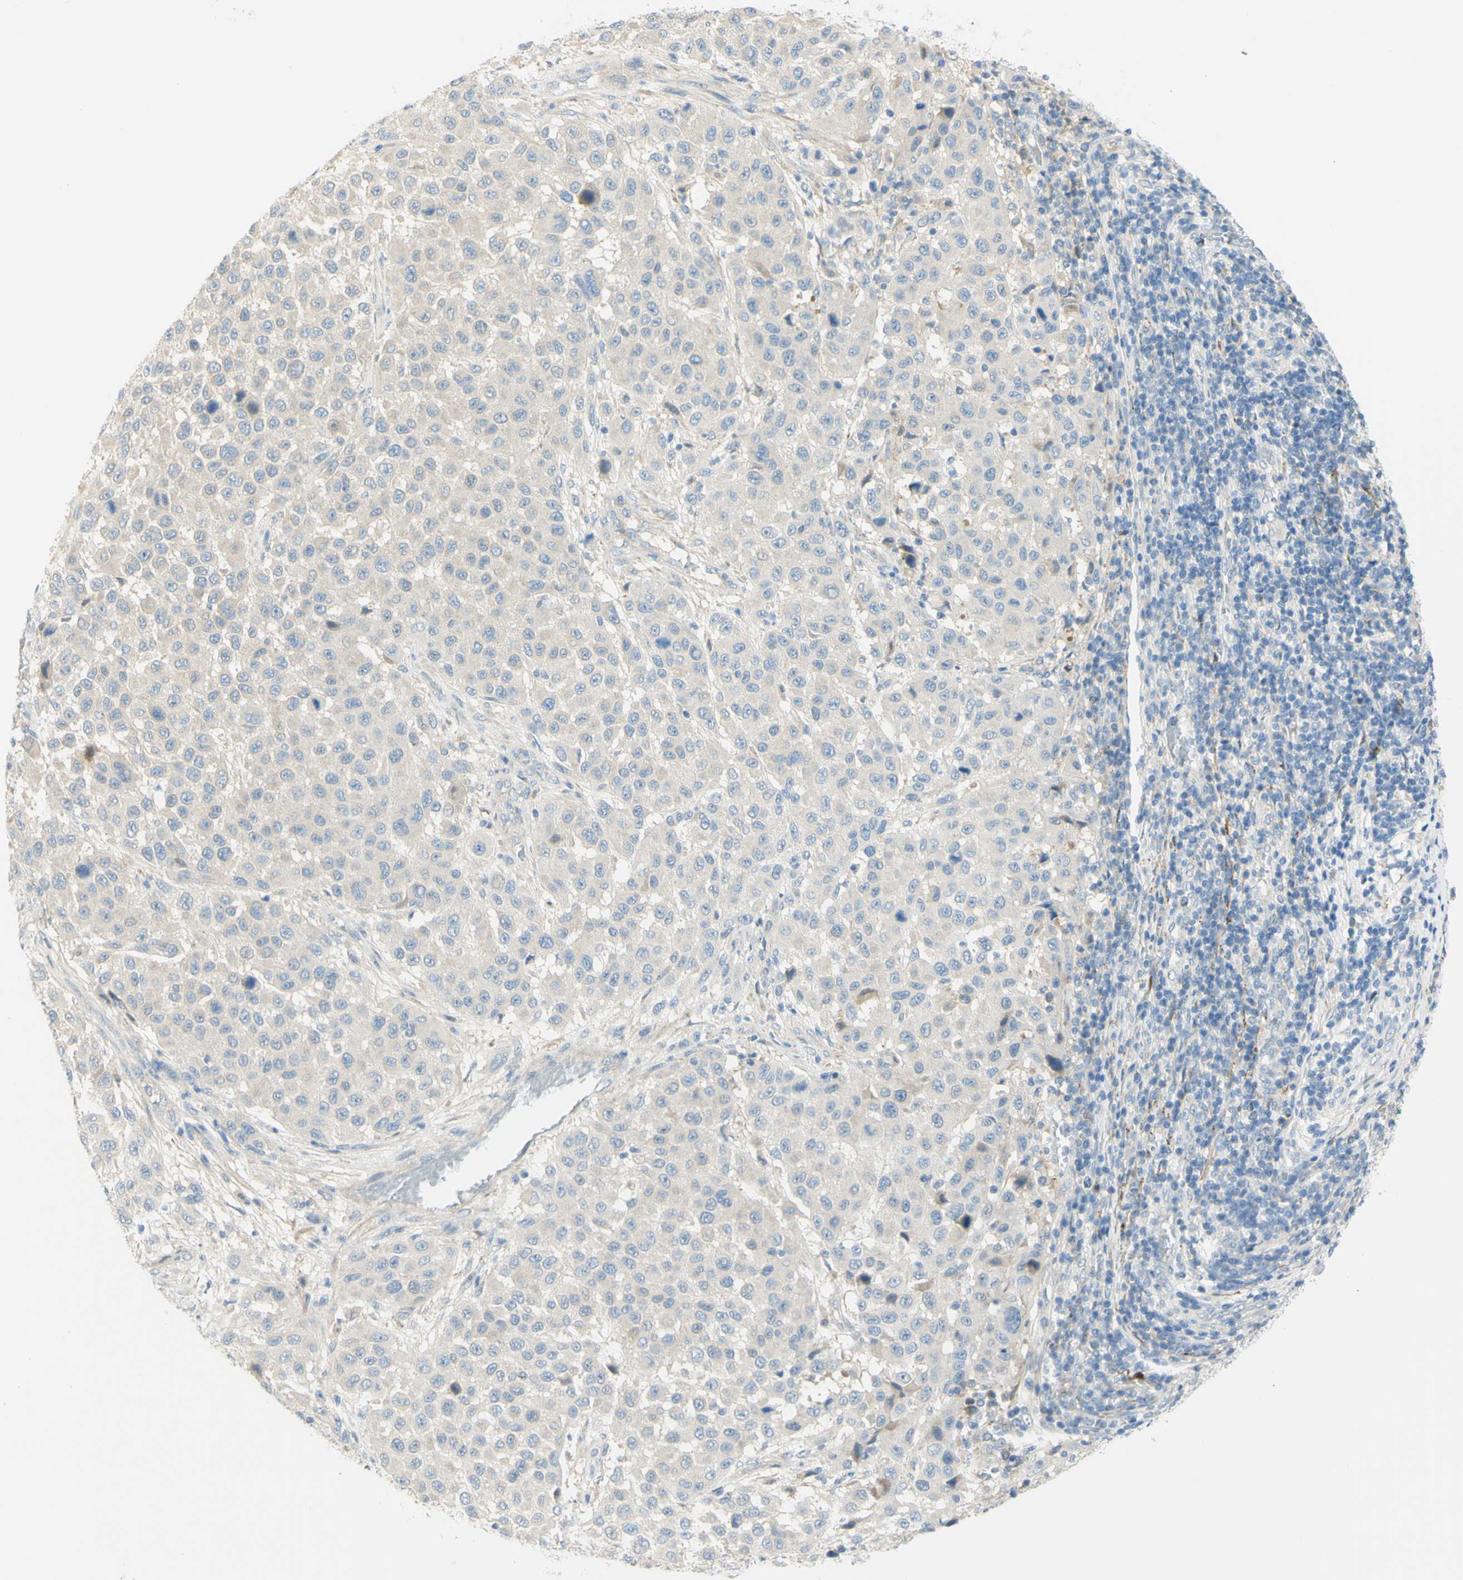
{"staining": {"intensity": "negative", "quantity": "none", "location": "none"}, "tissue": "melanoma", "cell_type": "Tumor cells", "image_type": "cancer", "snomed": [{"axis": "morphology", "description": "Malignant melanoma, Metastatic site"}, {"axis": "topography", "description": "Lymph node"}], "caption": "Immunohistochemistry of melanoma displays no positivity in tumor cells.", "gene": "GCNT3", "patient": {"sex": "male", "age": 61}}